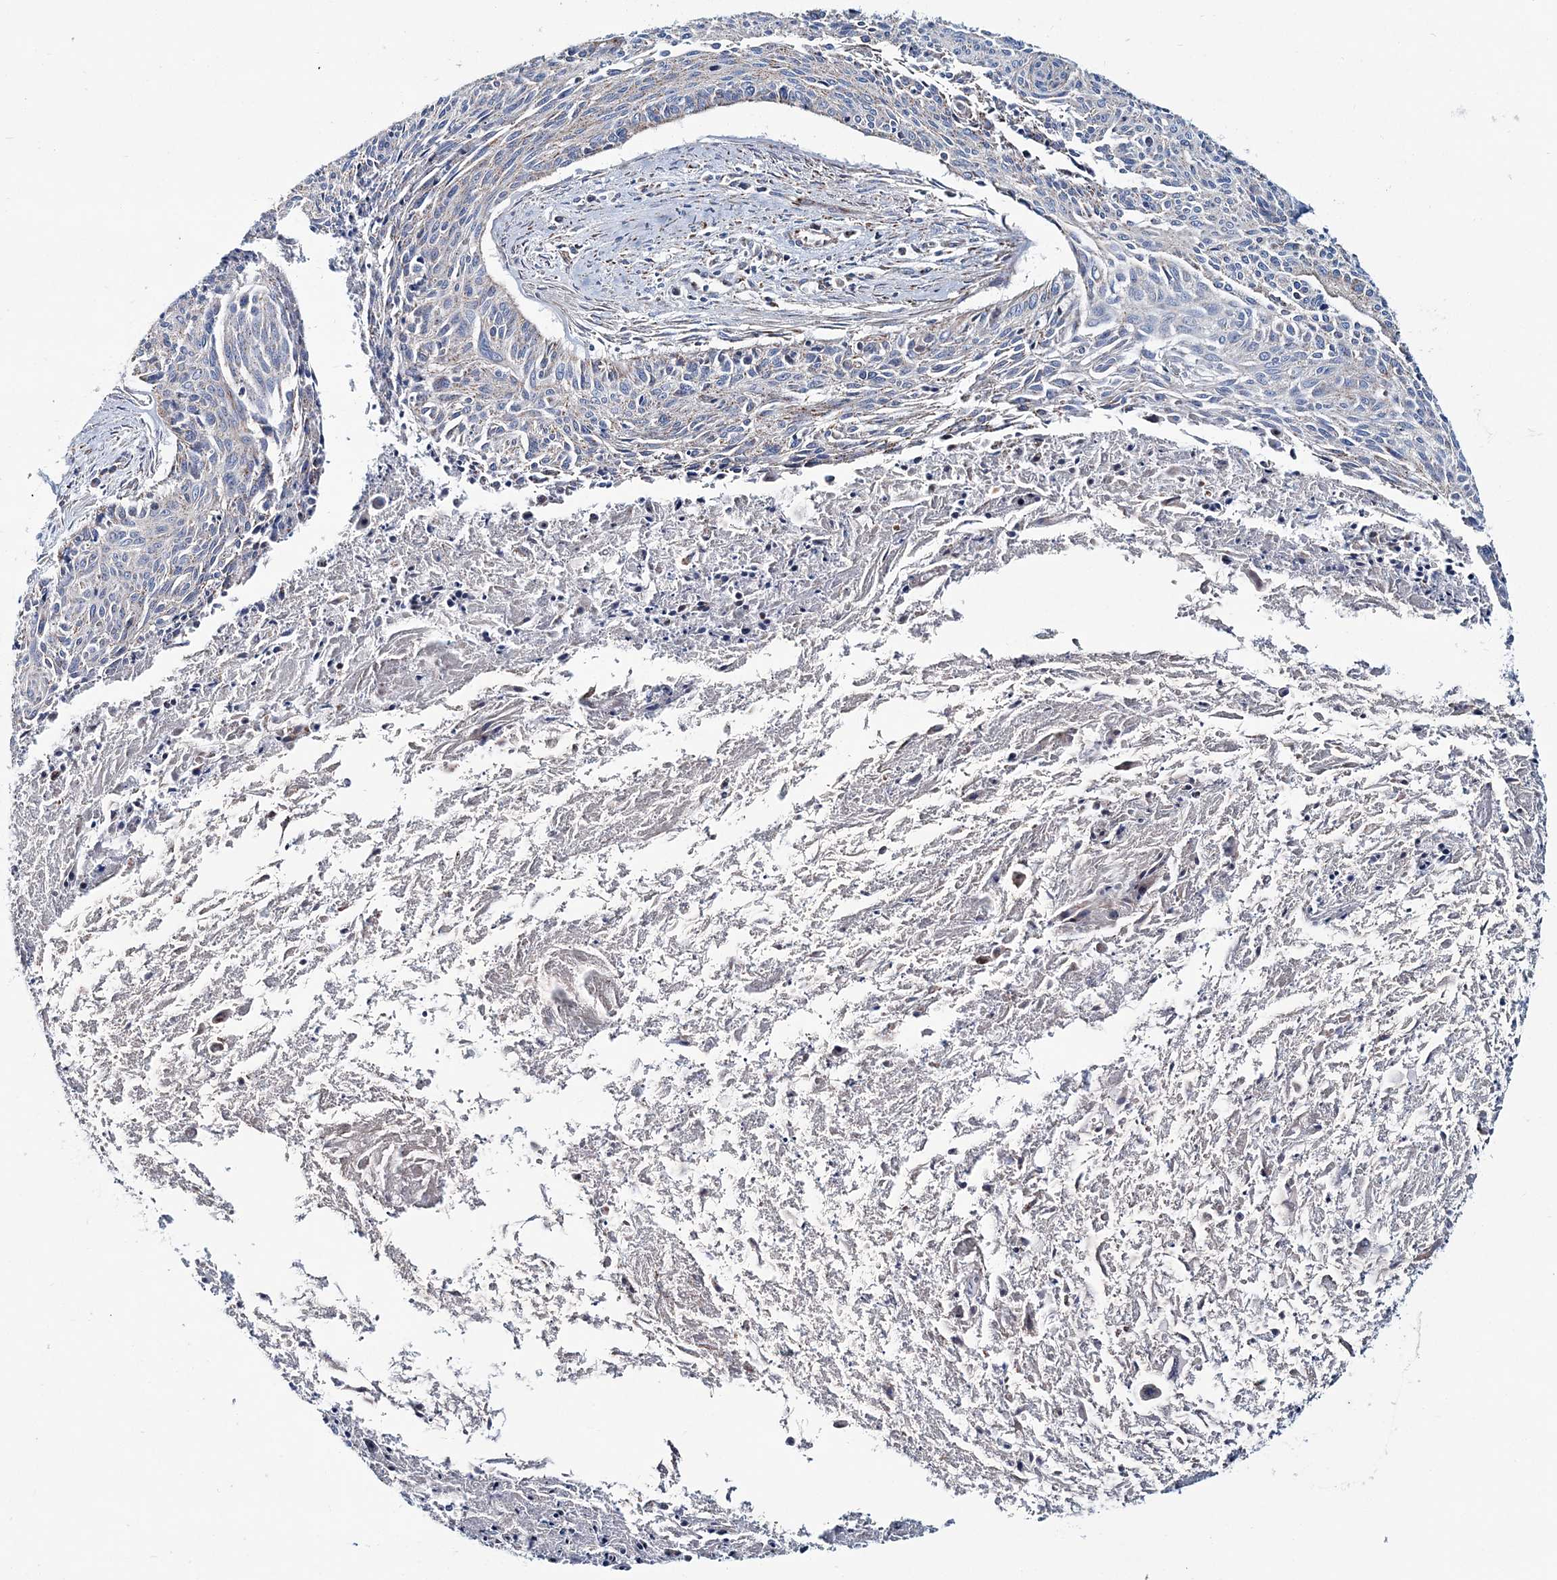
{"staining": {"intensity": "weak", "quantity": "<25%", "location": "cytoplasmic/membranous"}, "tissue": "cervical cancer", "cell_type": "Tumor cells", "image_type": "cancer", "snomed": [{"axis": "morphology", "description": "Squamous cell carcinoma, NOS"}, {"axis": "topography", "description": "Cervix"}], "caption": "Immunohistochemistry (IHC) micrograph of human cervical cancer (squamous cell carcinoma) stained for a protein (brown), which exhibits no positivity in tumor cells.", "gene": "ARHGAP6", "patient": {"sex": "female", "age": 55}}